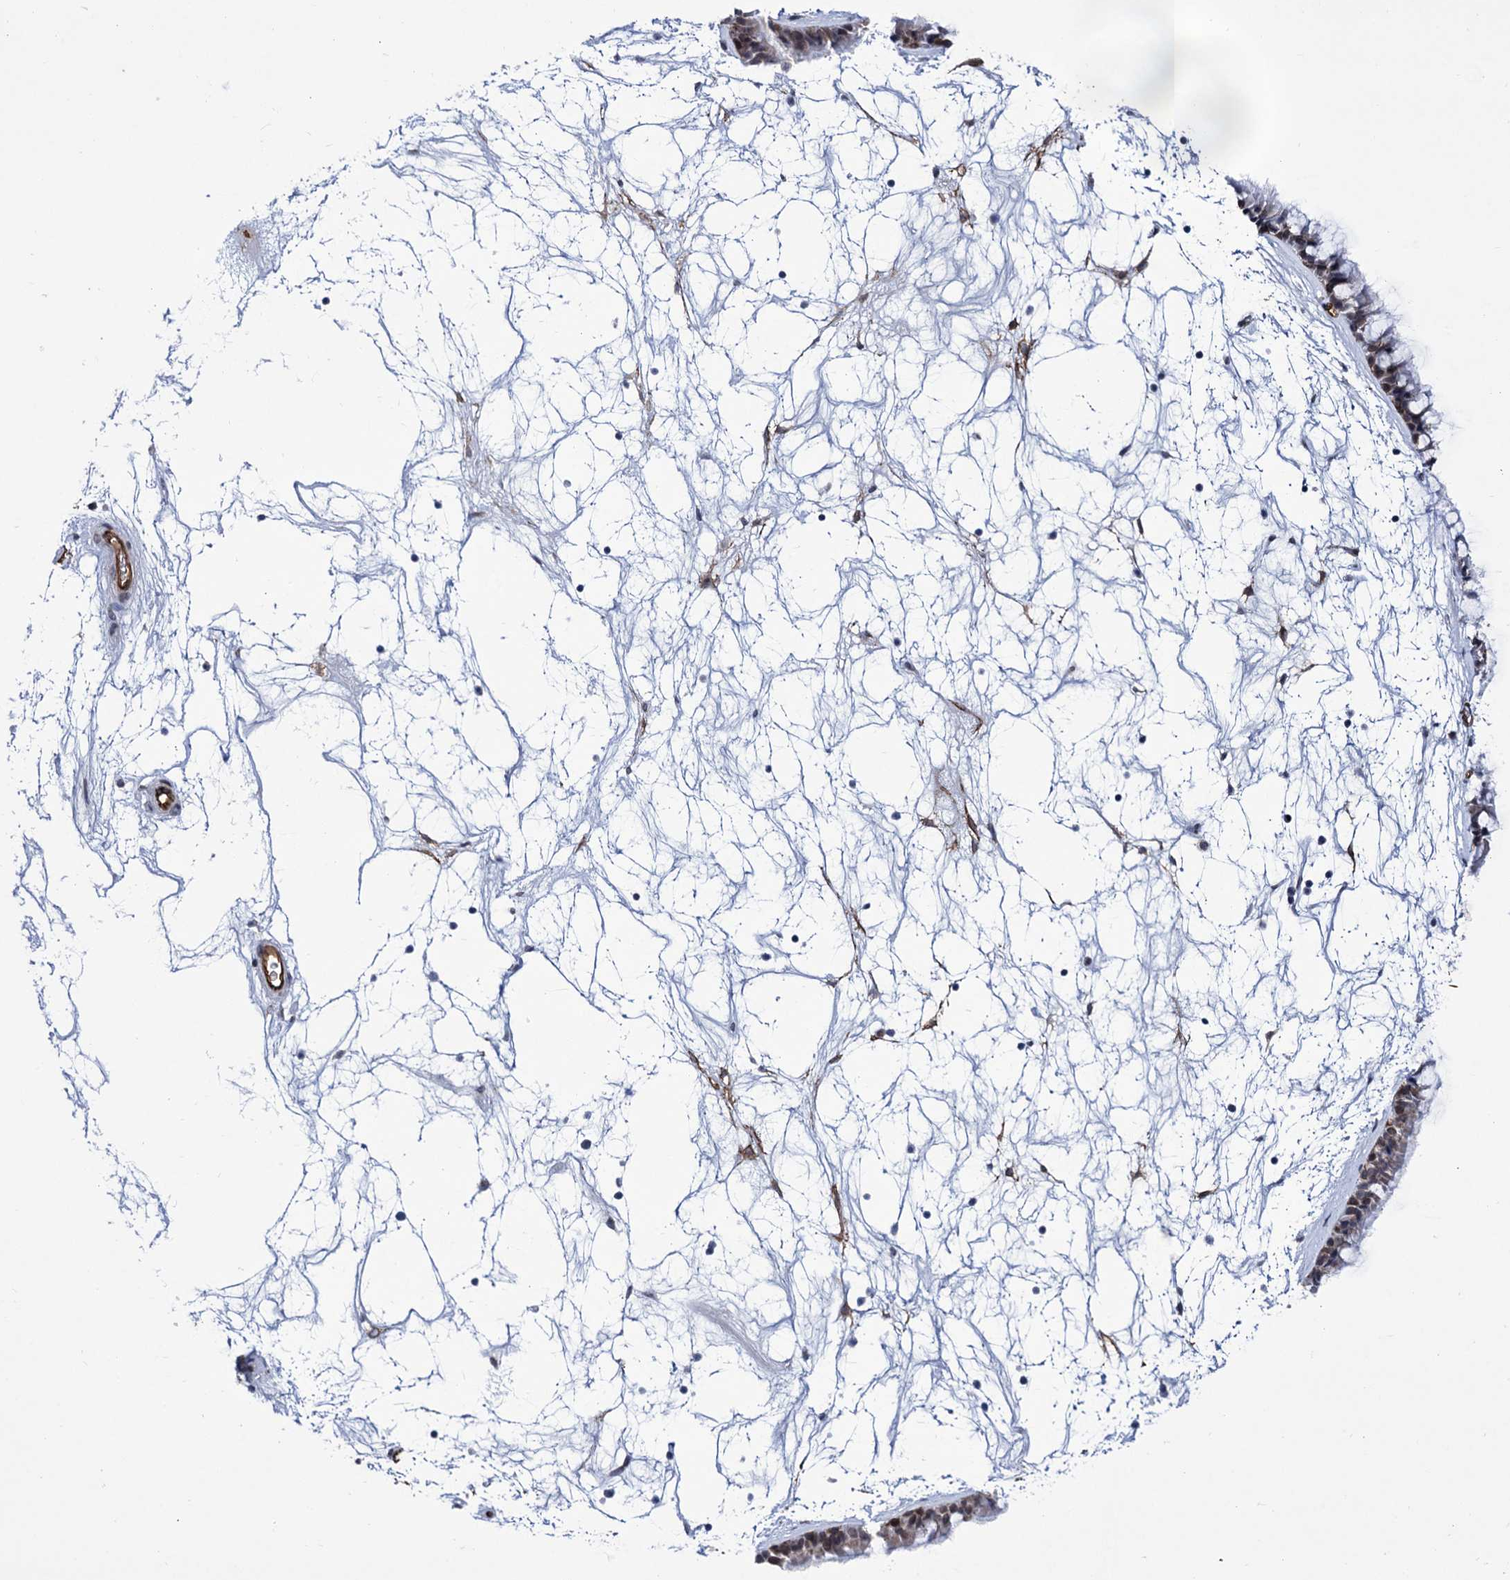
{"staining": {"intensity": "moderate", "quantity": "<25%", "location": "cytoplasmic/membranous"}, "tissue": "nasopharynx", "cell_type": "Respiratory epithelial cells", "image_type": "normal", "snomed": [{"axis": "morphology", "description": "Normal tissue, NOS"}, {"axis": "topography", "description": "Nasopharynx"}], "caption": "This is a micrograph of IHC staining of unremarkable nasopharynx, which shows moderate staining in the cytoplasmic/membranous of respiratory epithelial cells.", "gene": "ZC3H12C", "patient": {"sex": "male", "age": 64}}